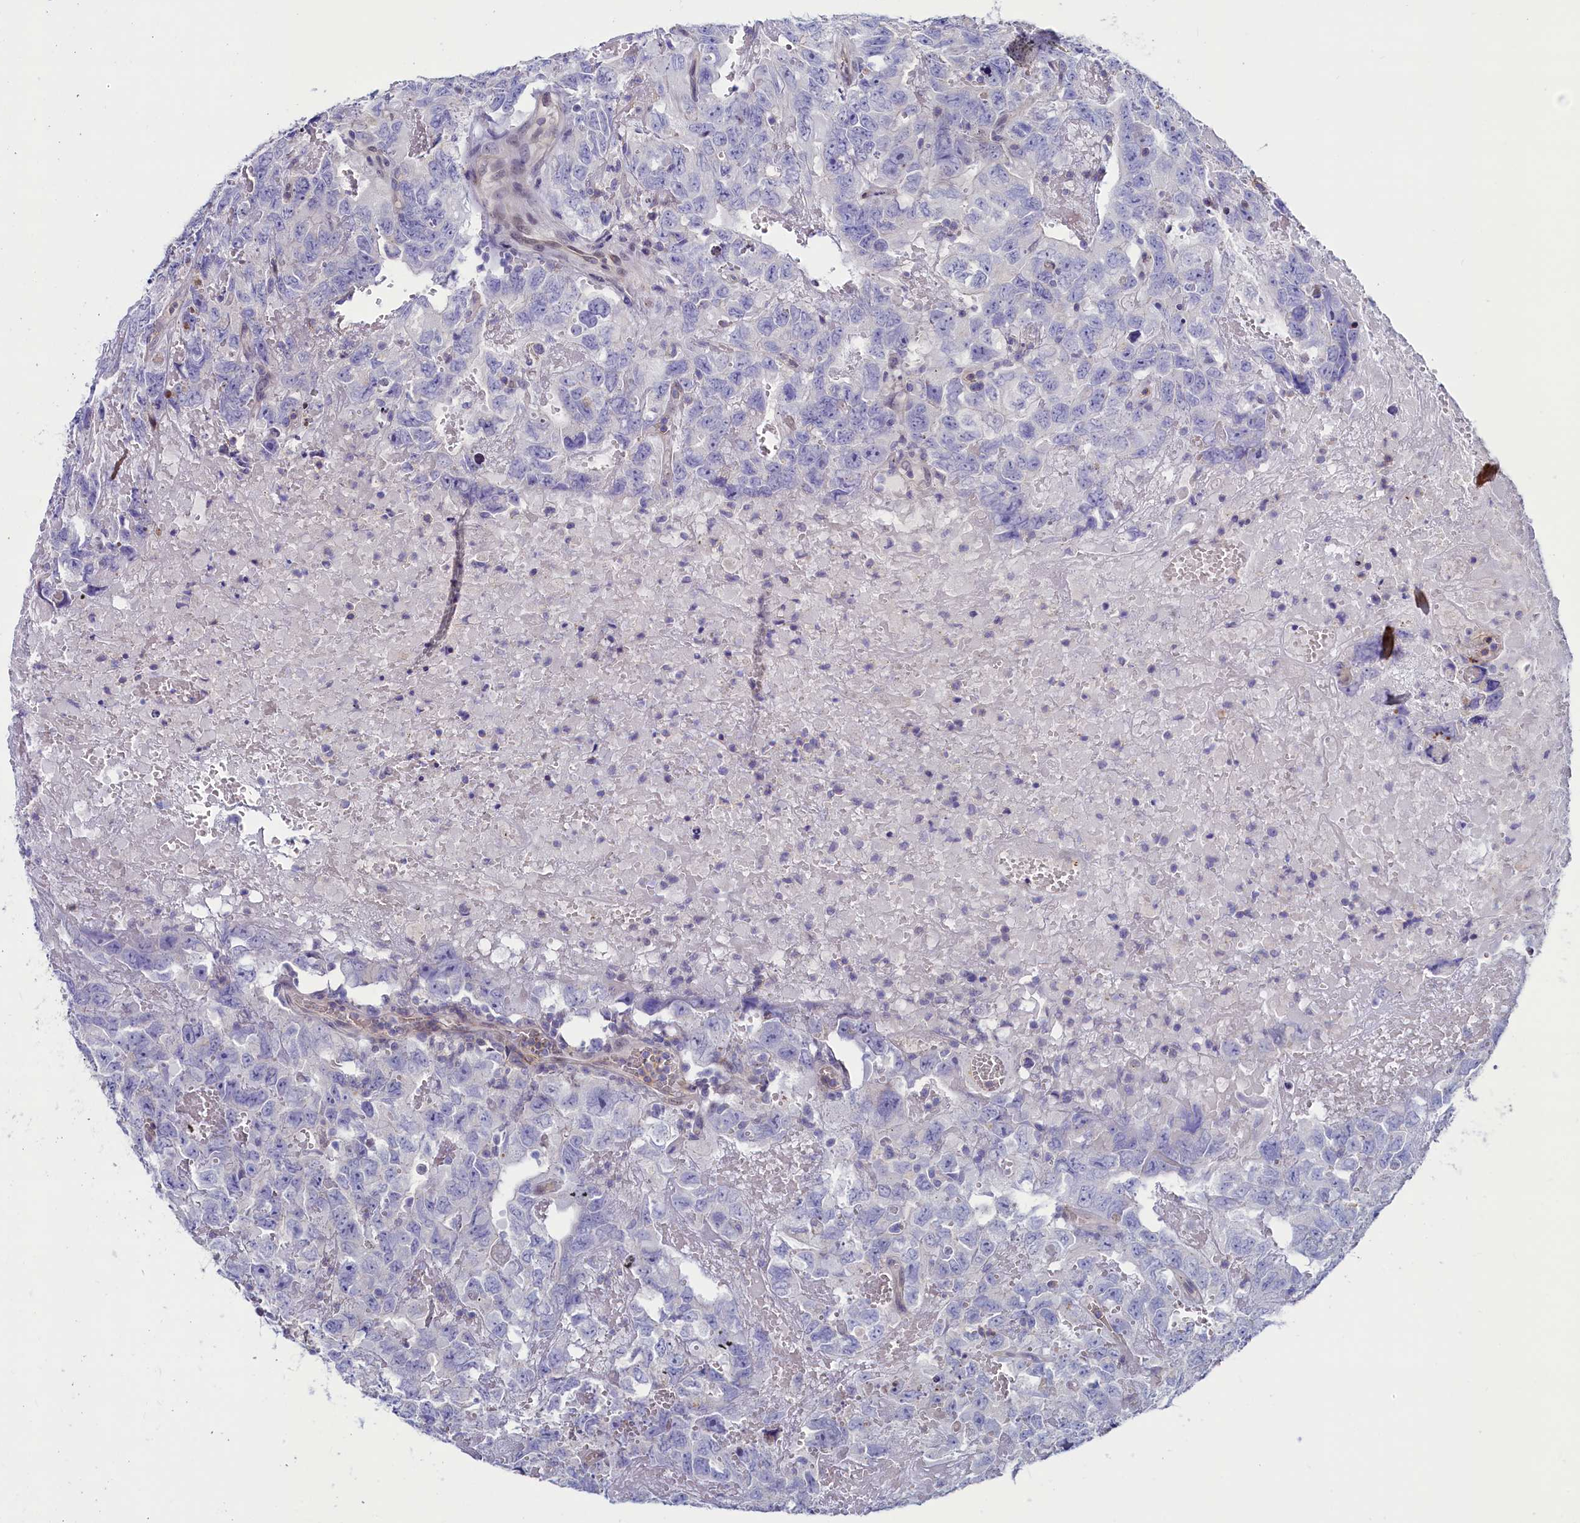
{"staining": {"intensity": "negative", "quantity": "none", "location": "none"}, "tissue": "testis cancer", "cell_type": "Tumor cells", "image_type": "cancer", "snomed": [{"axis": "morphology", "description": "Carcinoma, Embryonal, NOS"}, {"axis": "topography", "description": "Testis"}], "caption": "Immunohistochemical staining of human testis cancer displays no significant staining in tumor cells.", "gene": "ASTE1", "patient": {"sex": "male", "age": 45}}